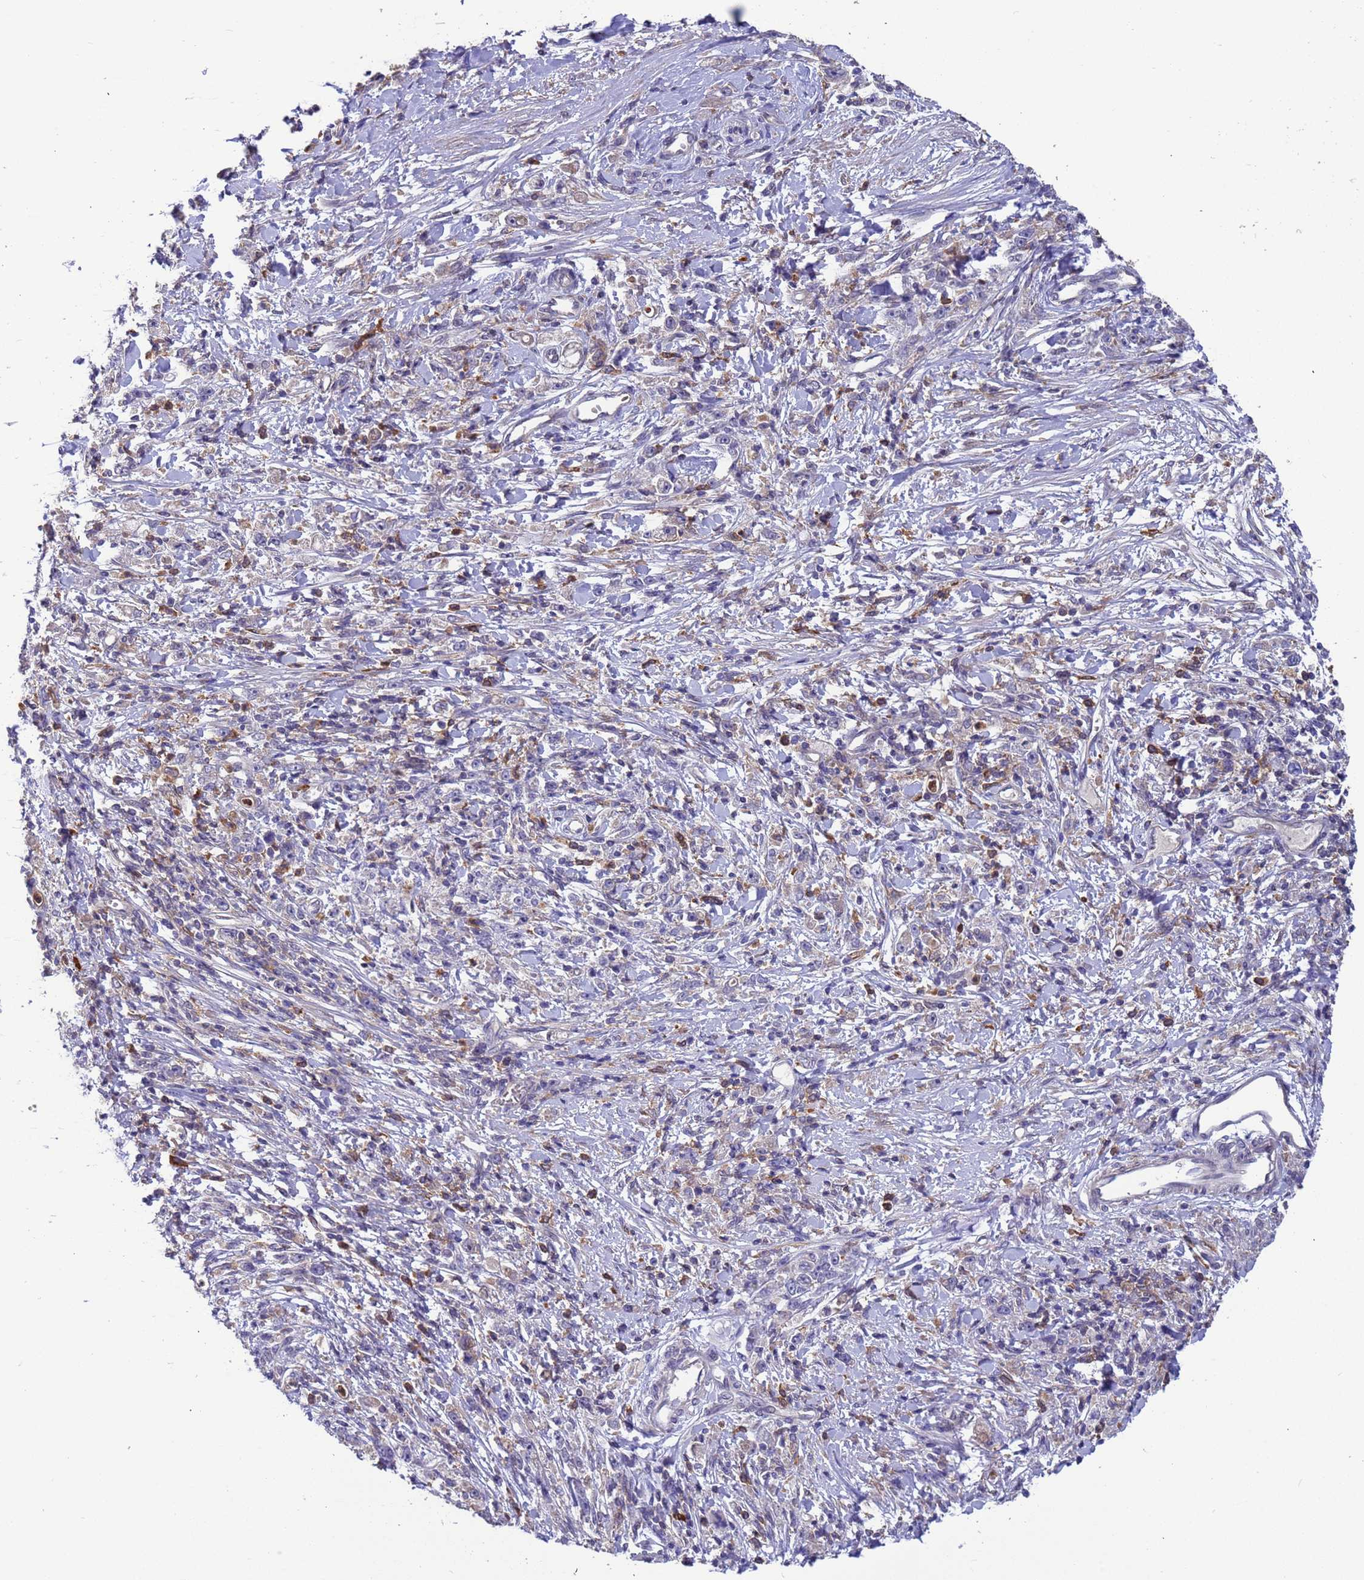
{"staining": {"intensity": "negative", "quantity": "none", "location": "none"}, "tissue": "stomach cancer", "cell_type": "Tumor cells", "image_type": "cancer", "snomed": [{"axis": "morphology", "description": "Adenocarcinoma, NOS"}, {"axis": "topography", "description": "Stomach"}], "caption": "A high-resolution photomicrograph shows immunohistochemistry (IHC) staining of stomach cancer, which displays no significant positivity in tumor cells.", "gene": "AMPD3", "patient": {"sex": "female", "age": 59}}